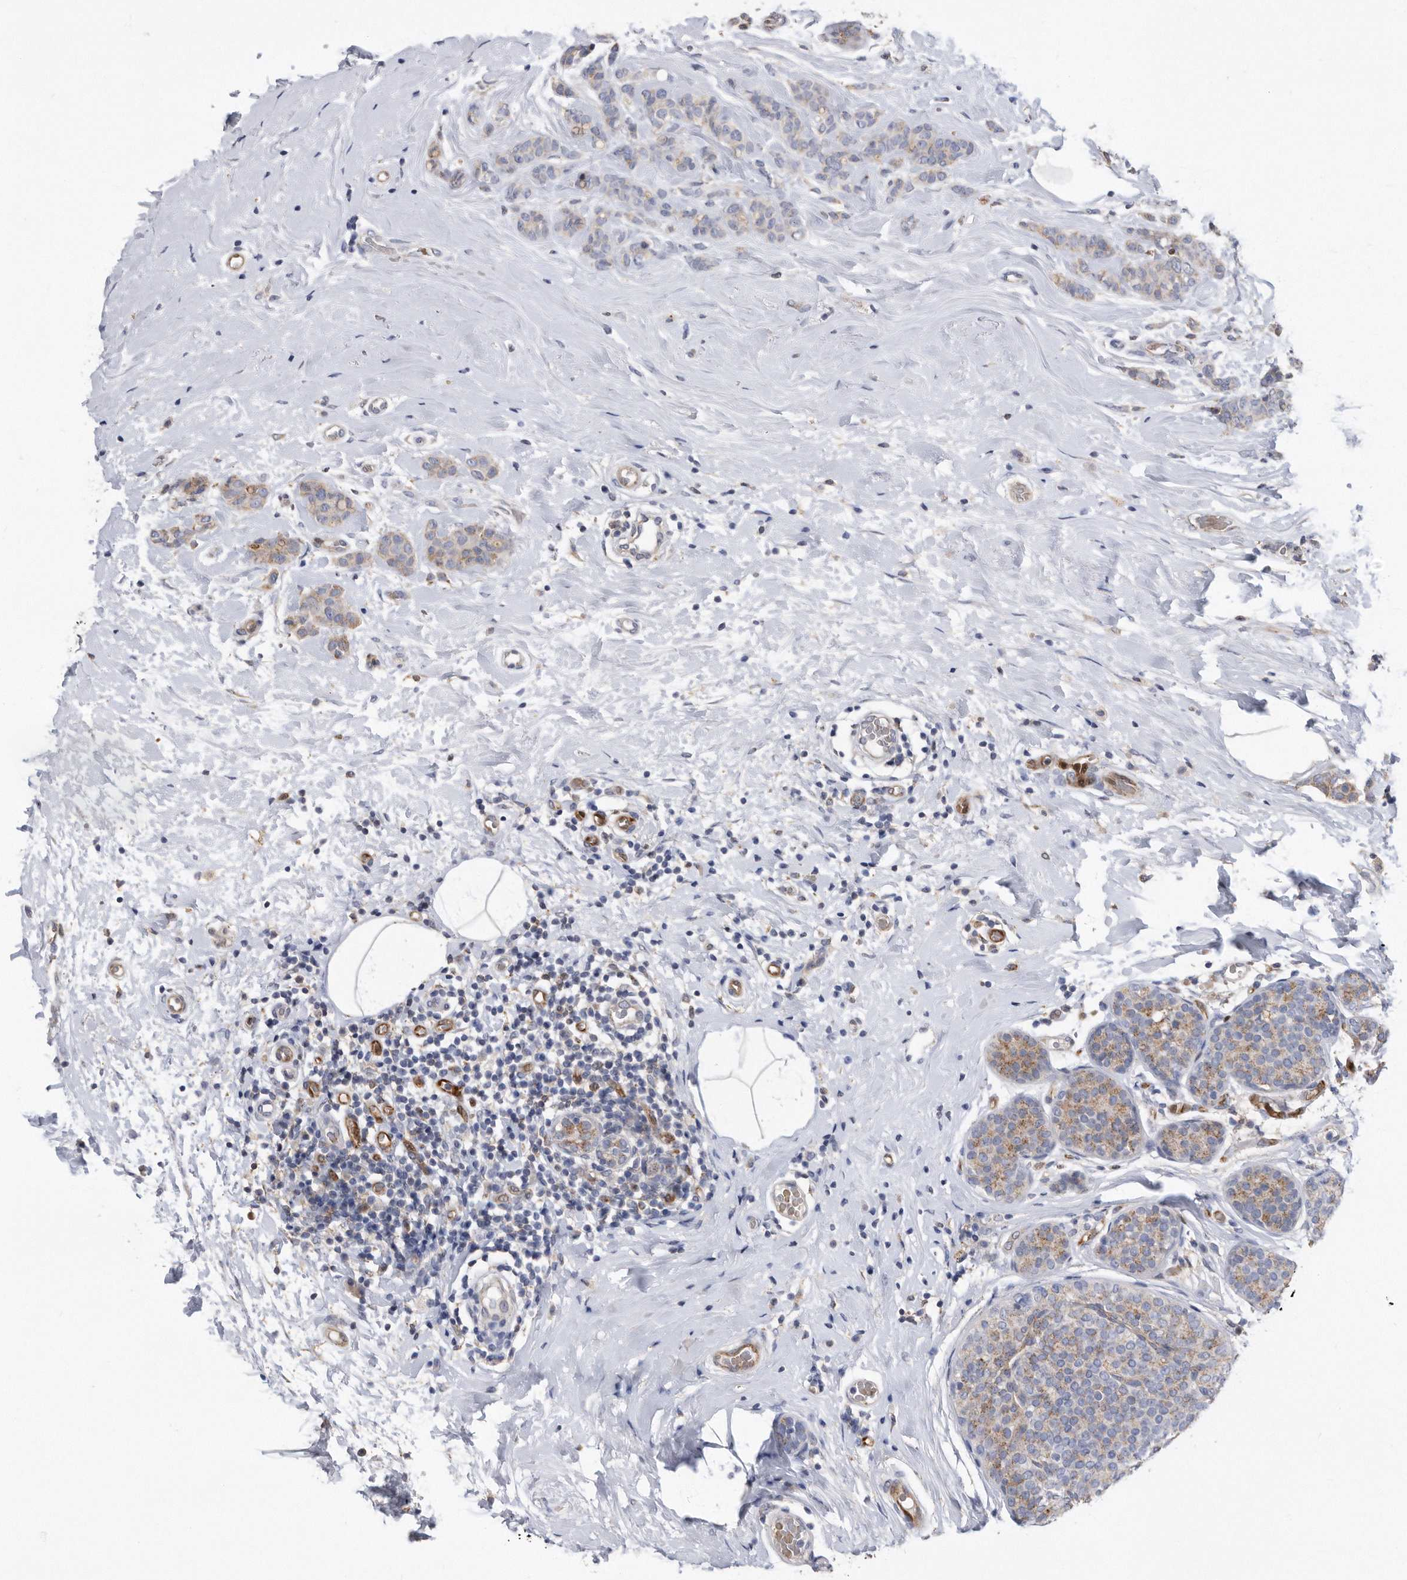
{"staining": {"intensity": "weak", "quantity": "25%-75%", "location": "cytoplasmic/membranous"}, "tissue": "breast cancer", "cell_type": "Tumor cells", "image_type": "cancer", "snomed": [{"axis": "morphology", "description": "Lobular carcinoma, in situ"}, {"axis": "morphology", "description": "Lobular carcinoma"}, {"axis": "topography", "description": "Breast"}], "caption": "Immunohistochemical staining of human breast cancer displays weak cytoplasmic/membranous protein positivity in approximately 25%-75% of tumor cells. The staining was performed using DAB to visualize the protein expression in brown, while the nuclei were stained in blue with hematoxylin (Magnification: 20x).", "gene": "CRISPLD2", "patient": {"sex": "female", "age": 41}}